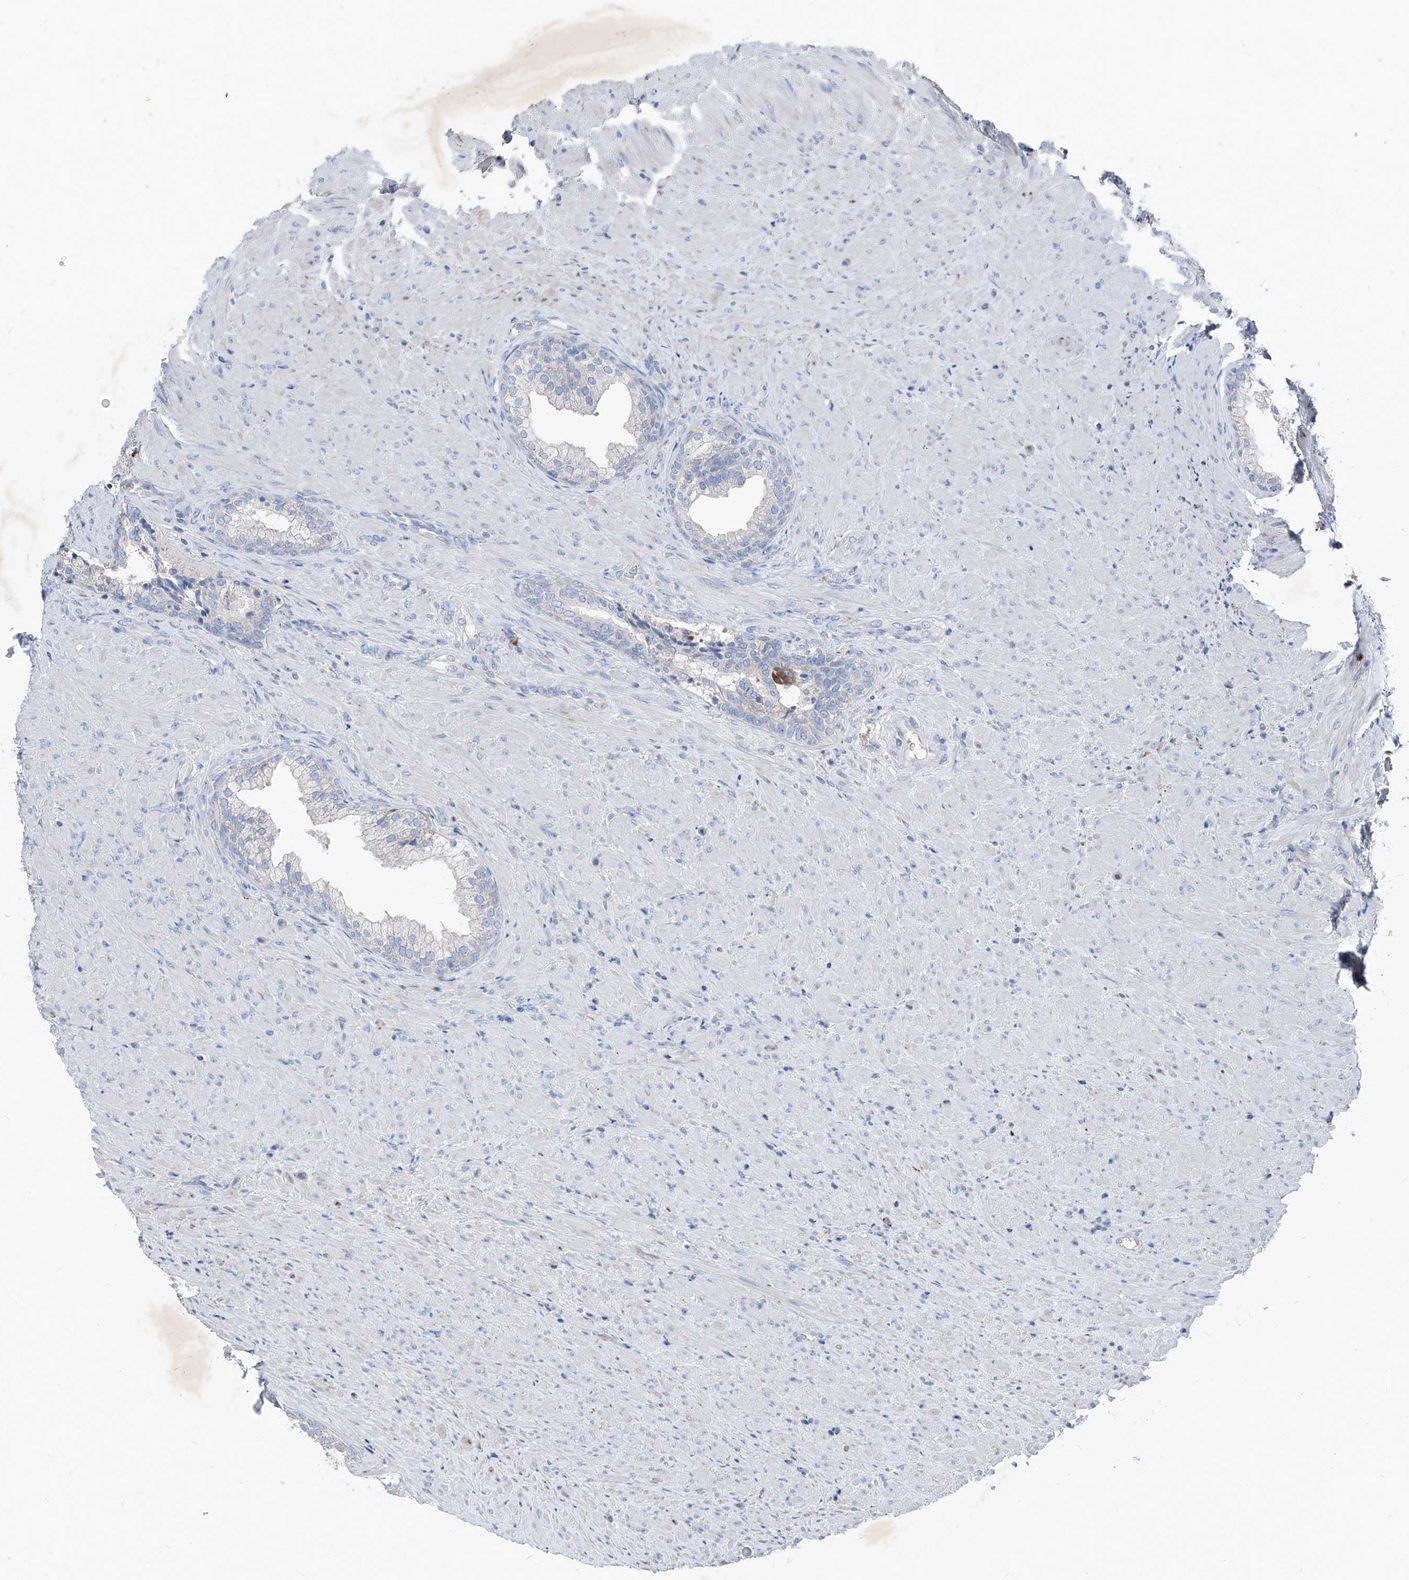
{"staining": {"intensity": "negative", "quantity": "none", "location": "none"}, "tissue": "prostate", "cell_type": "Glandular cells", "image_type": "normal", "snomed": [{"axis": "morphology", "description": "Normal tissue, NOS"}, {"axis": "topography", "description": "Prostate"}], "caption": "An immunohistochemistry (IHC) image of normal prostate is shown. There is no staining in glandular cells of prostate.", "gene": "IFI27", "patient": {"sex": "male", "age": 76}}